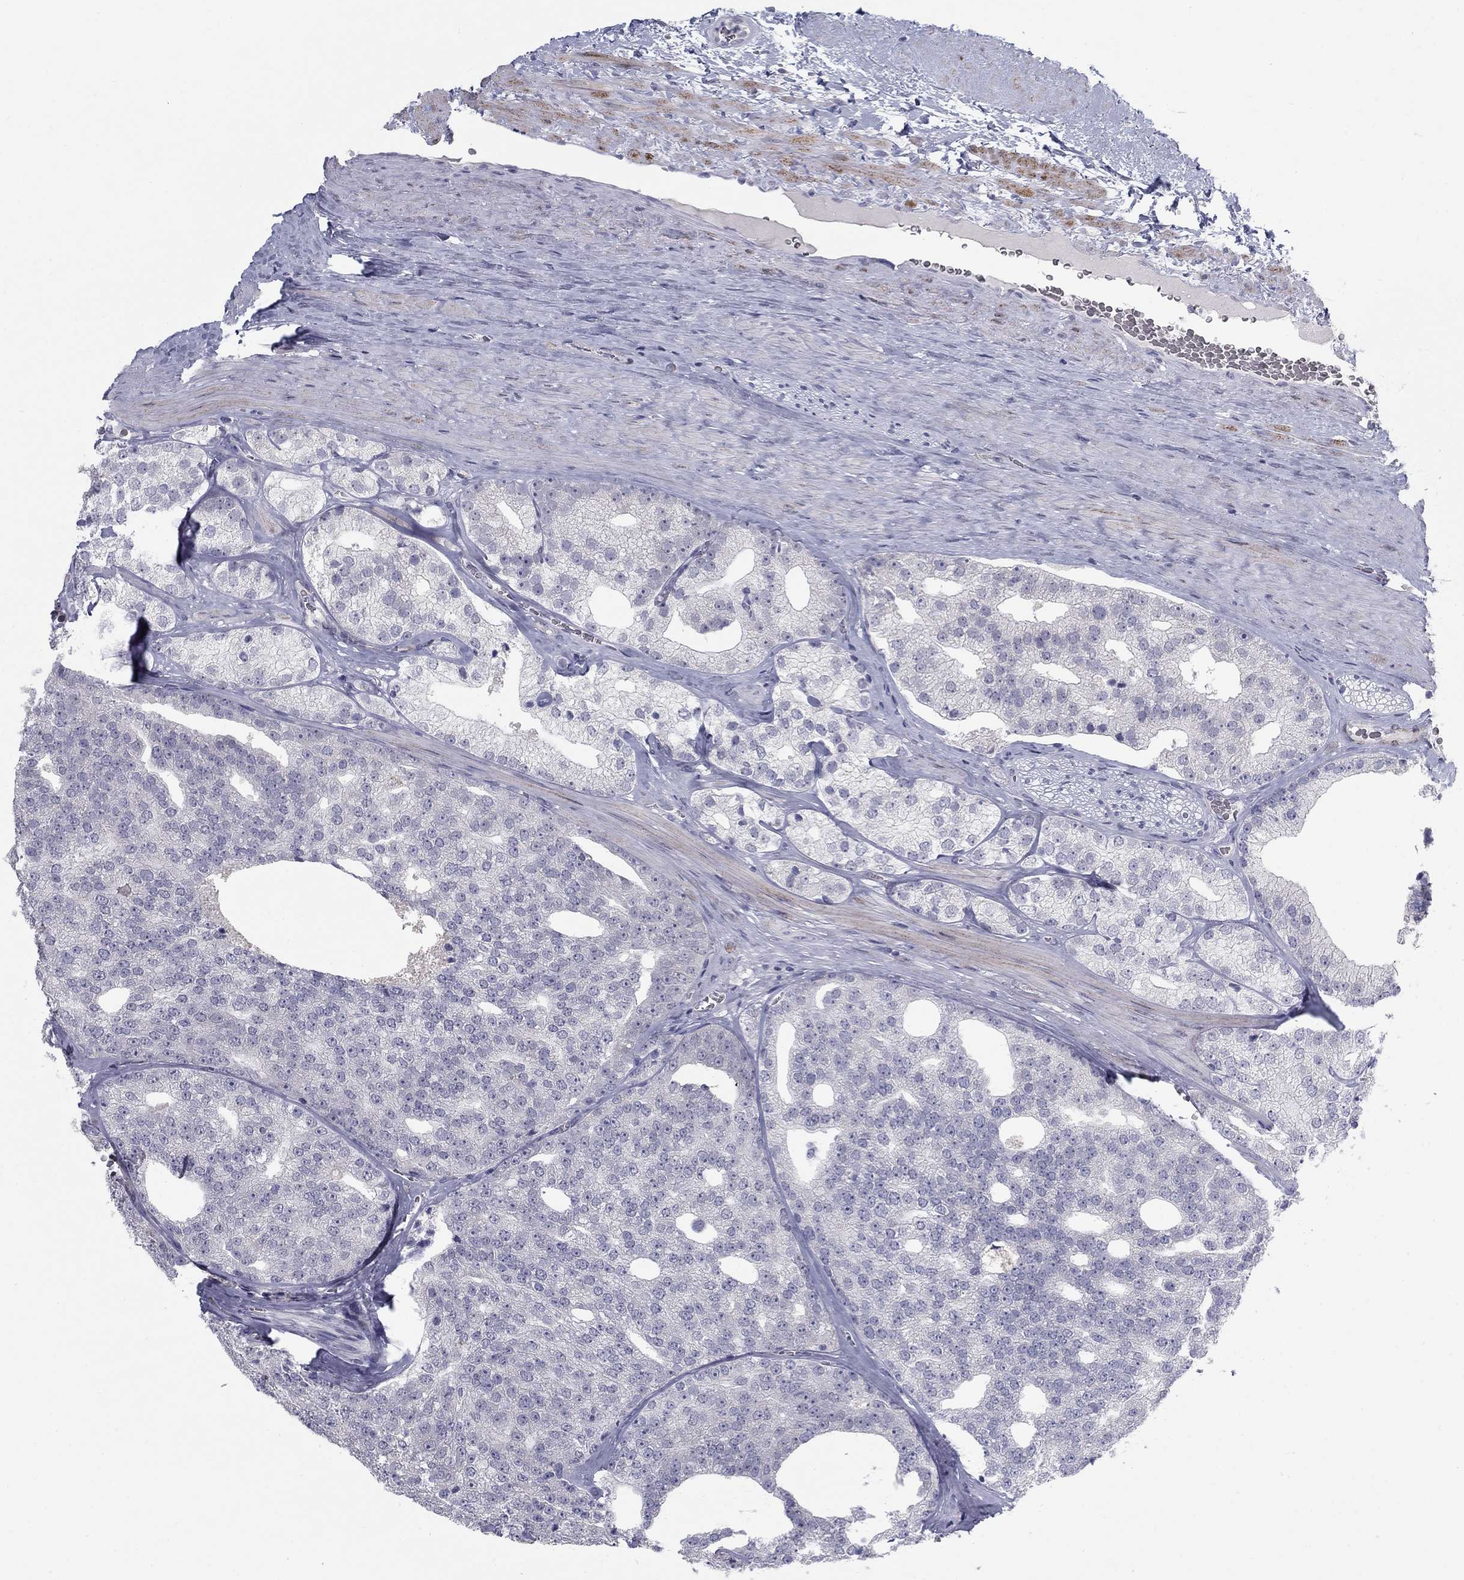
{"staining": {"intensity": "negative", "quantity": "none", "location": "none"}, "tissue": "prostate cancer", "cell_type": "Tumor cells", "image_type": "cancer", "snomed": [{"axis": "morphology", "description": "Adenocarcinoma, NOS"}, {"axis": "topography", "description": "Prostate and seminal vesicle, NOS"}], "caption": "This micrograph is of prostate cancer stained with IHC to label a protein in brown with the nuclei are counter-stained blue. There is no expression in tumor cells.", "gene": "NTRK2", "patient": {"sex": "male", "age": 62}}